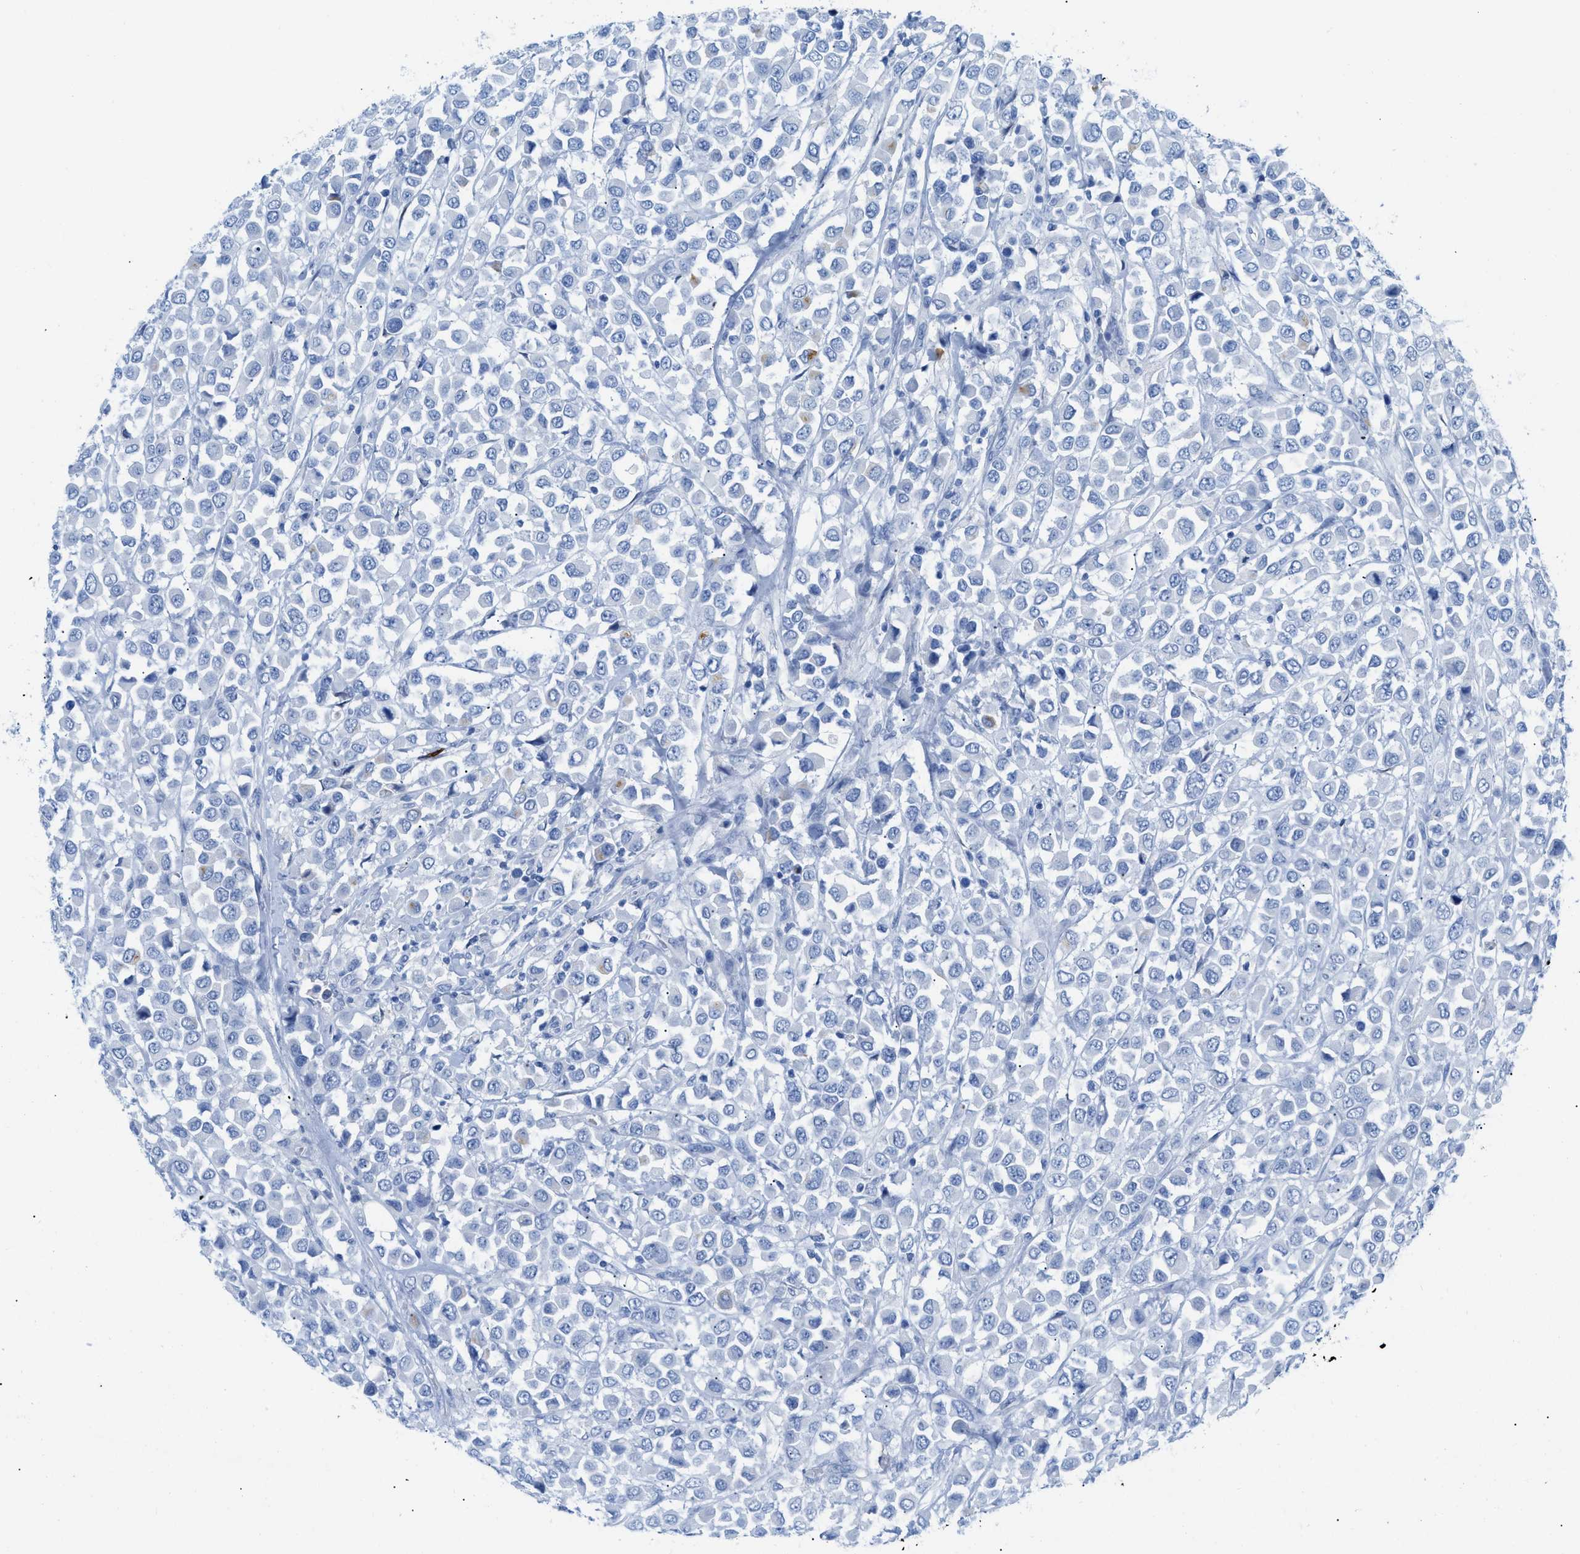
{"staining": {"intensity": "negative", "quantity": "none", "location": "none"}, "tissue": "breast cancer", "cell_type": "Tumor cells", "image_type": "cancer", "snomed": [{"axis": "morphology", "description": "Duct carcinoma"}, {"axis": "topography", "description": "Breast"}], "caption": "A micrograph of human breast cancer is negative for staining in tumor cells.", "gene": "TCL1A", "patient": {"sex": "female", "age": 61}}